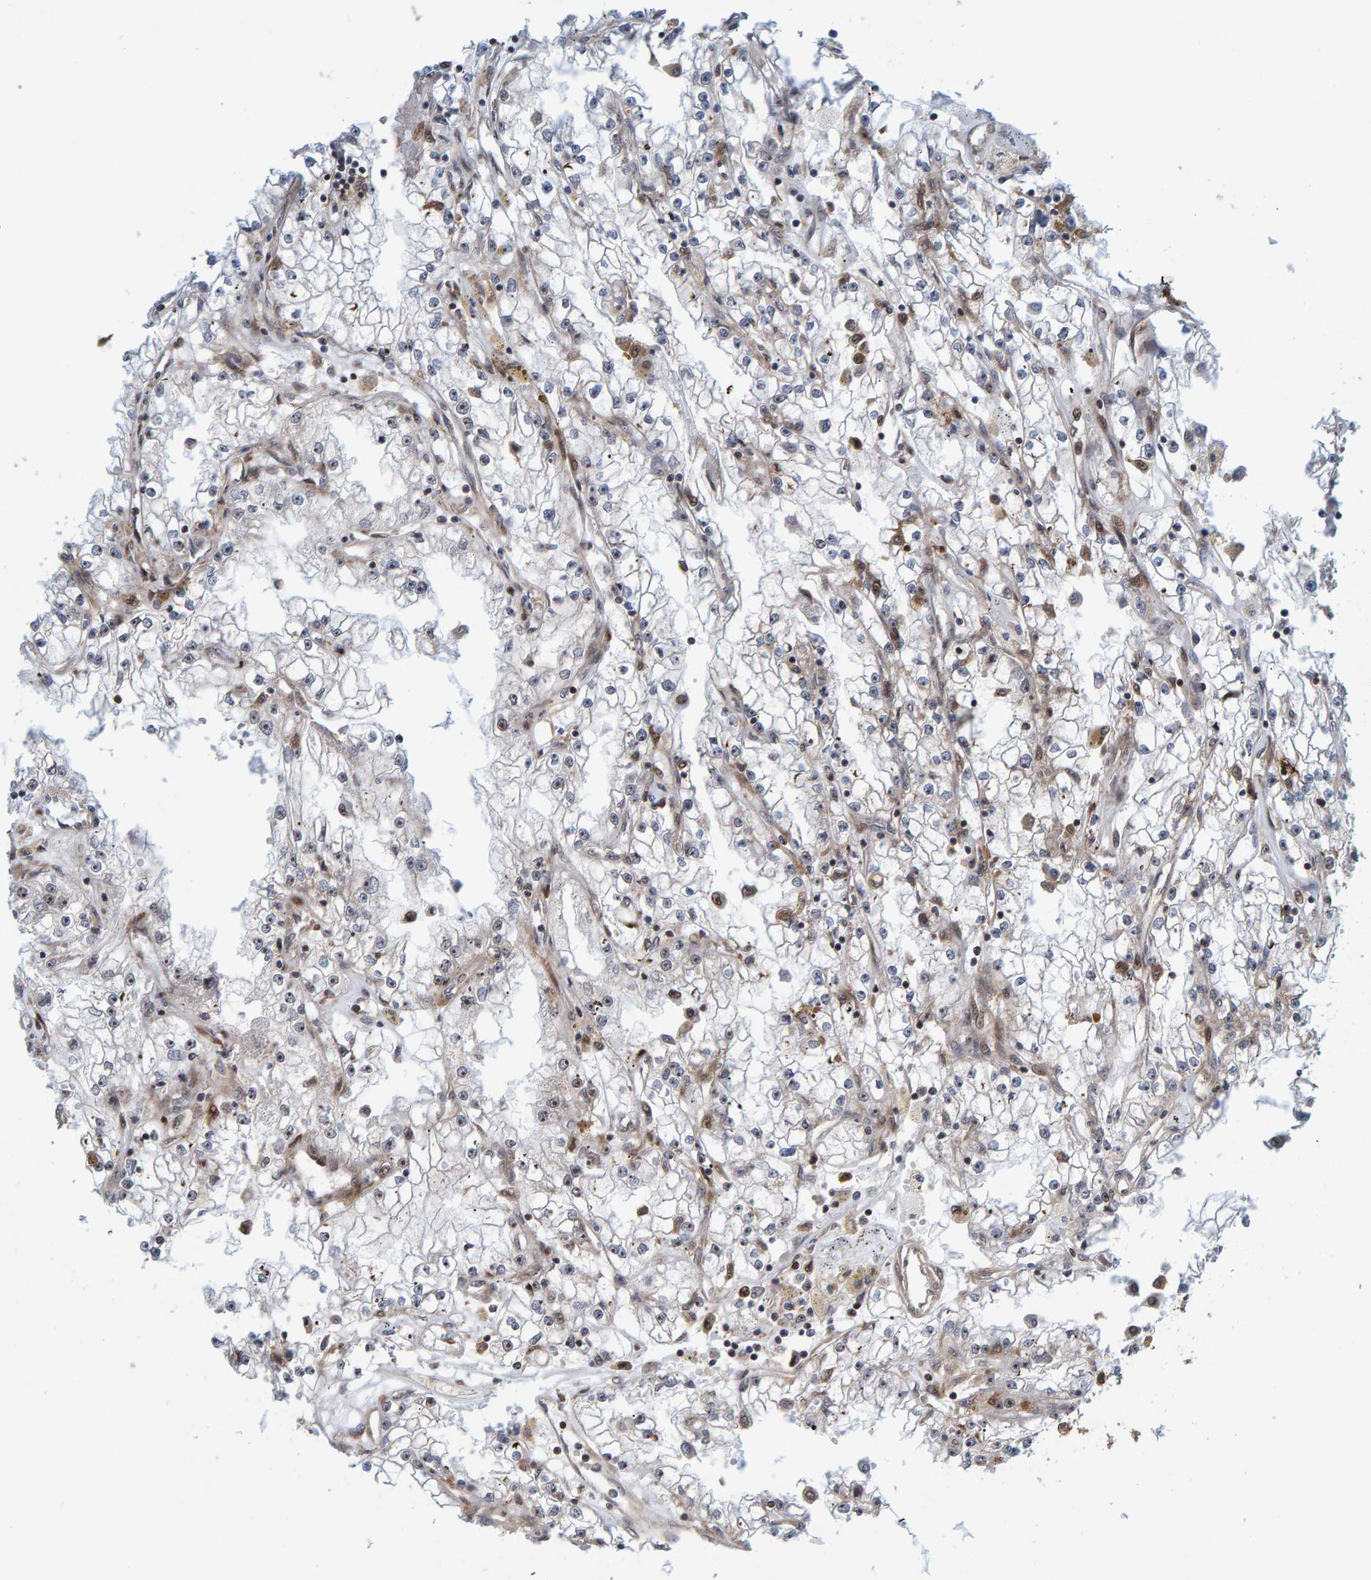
{"staining": {"intensity": "moderate", "quantity": "<25%", "location": "nuclear"}, "tissue": "renal cancer", "cell_type": "Tumor cells", "image_type": "cancer", "snomed": [{"axis": "morphology", "description": "Adenocarcinoma, NOS"}, {"axis": "topography", "description": "Kidney"}], "caption": "Tumor cells reveal moderate nuclear expression in about <25% of cells in renal adenocarcinoma.", "gene": "ZNF366", "patient": {"sex": "male", "age": 56}}